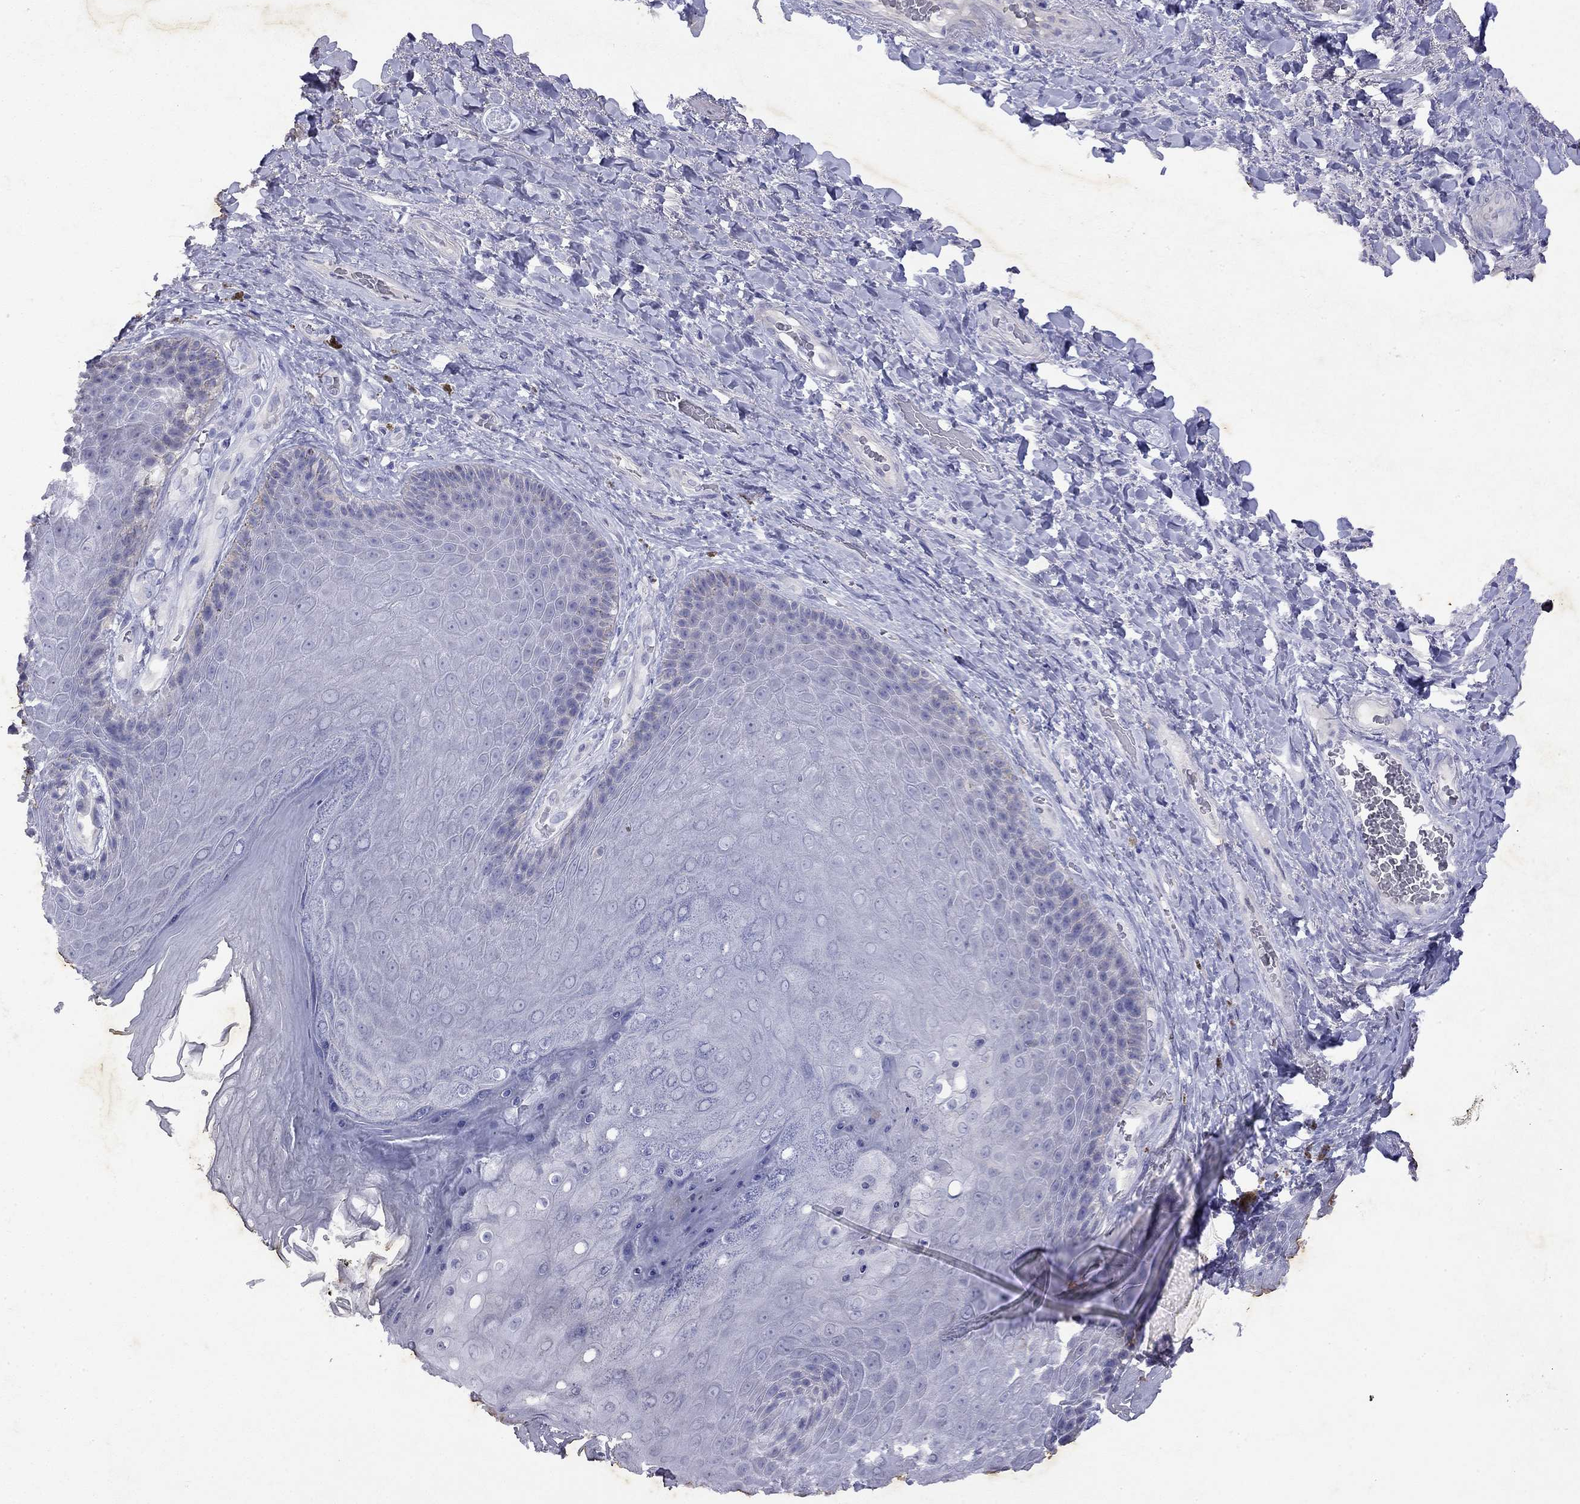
{"staining": {"intensity": "negative", "quantity": "none", "location": "none"}, "tissue": "skin", "cell_type": "Epidermal cells", "image_type": "normal", "snomed": [{"axis": "morphology", "description": "Normal tissue, NOS"}, {"axis": "topography", "description": "Skeletal muscle"}, {"axis": "topography", "description": "Anal"}, {"axis": "topography", "description": "Peripheral nerve tissue"}], "caption": "DAB (3,3'-diaminobenzidine) immunohistochemical staining of unremarkable human skin displays no significant positivity in epidermal cells.", "gene": "GNAT3", "patient": {"sex": "male", "age": 53}}